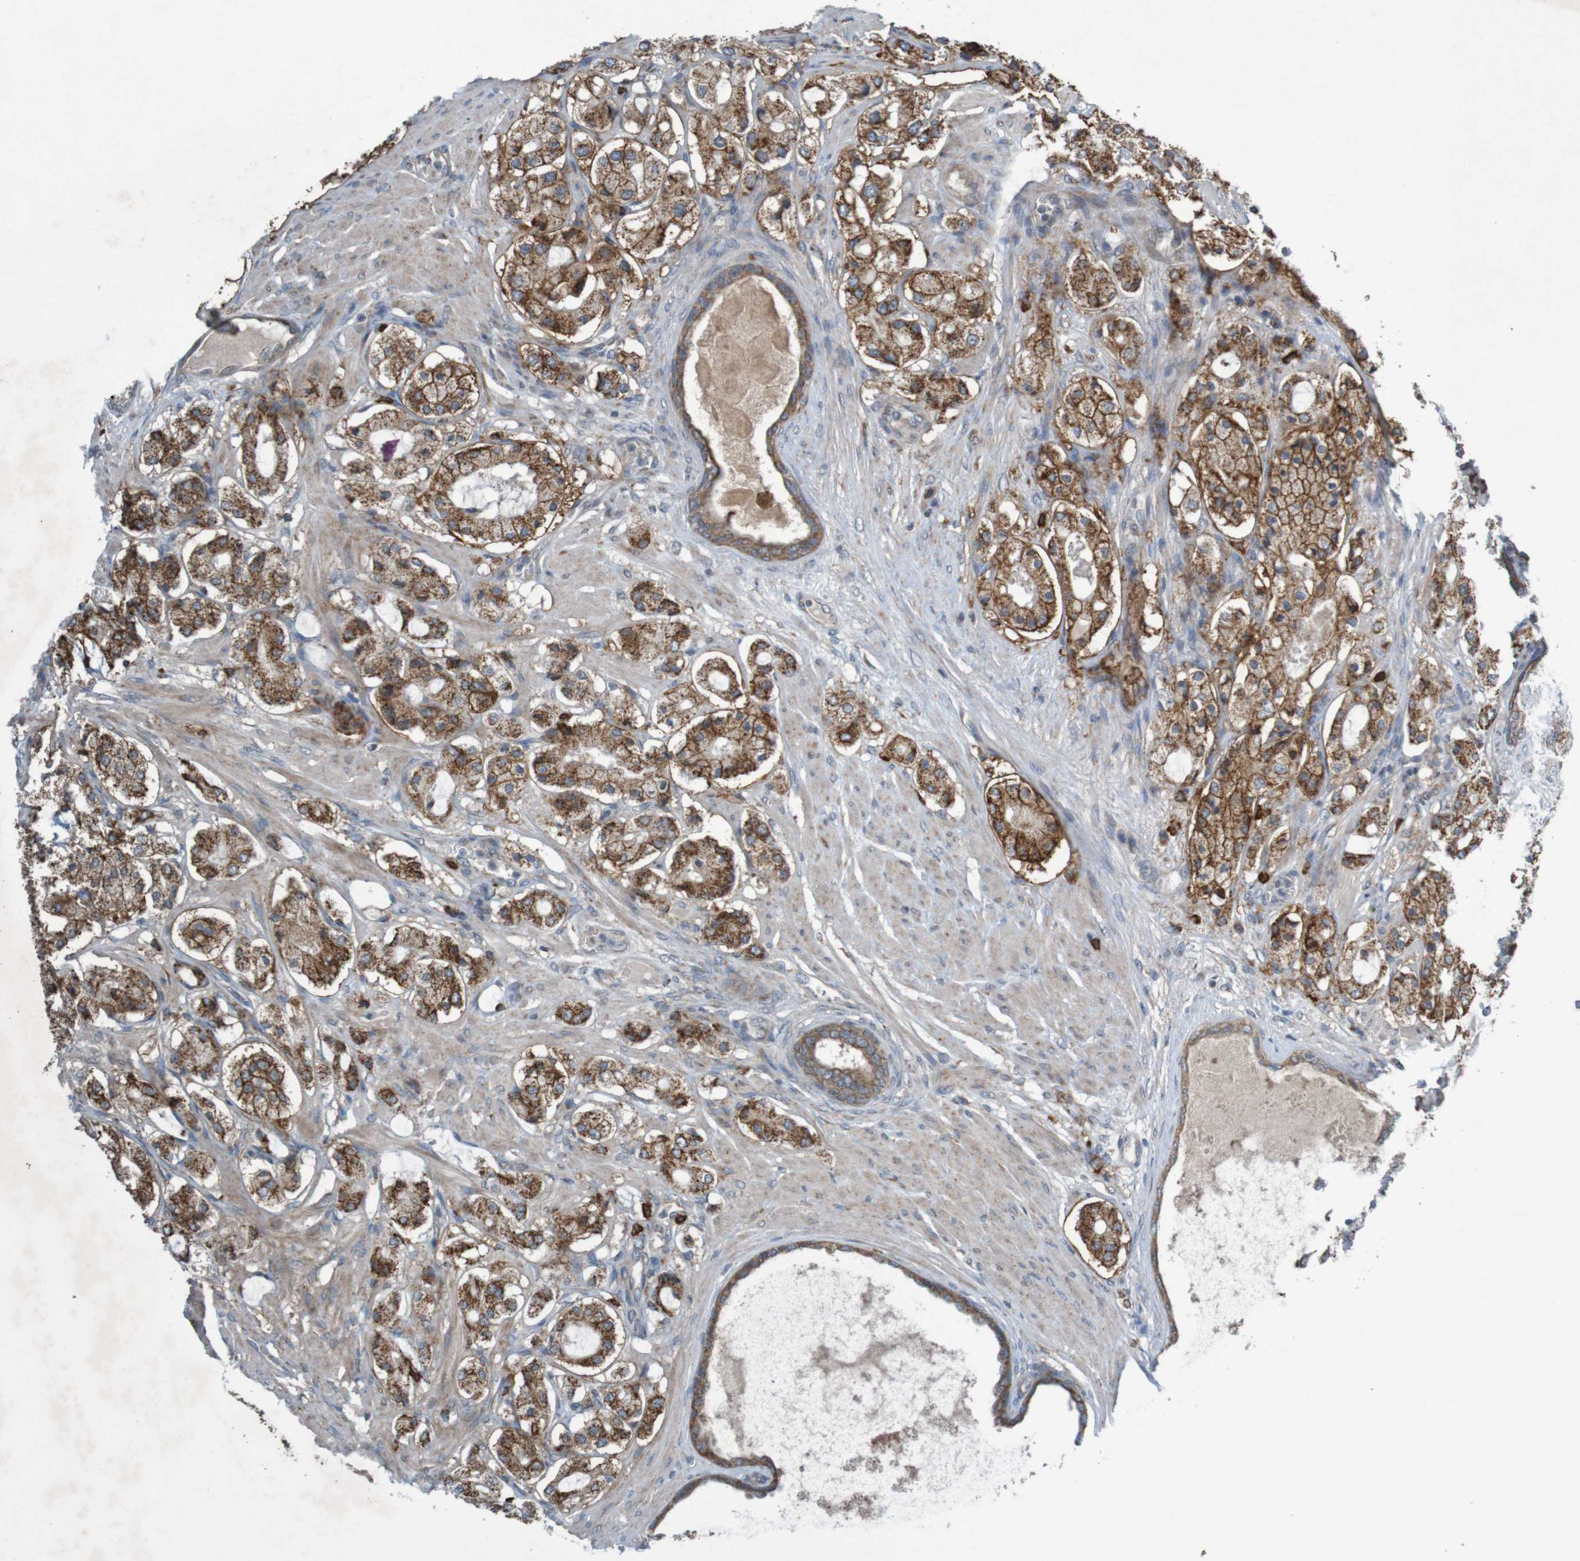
{"staining": {"intensity": "strong", "quantity": ">75%", "location": "cytoplasmic/membranous"}, "tissue": "prostate cancer", "cell_type": "Tumor cells", "image_type": "cancer", "snomed": [{"axis": "morphology", "description": "Adenocarcinoma, High grade"}, {"axis": "topography", "description": "Prostate"}], "caption": "The photomicrograph reveals a brown stain indicating the presence of a protein in the cytoplasmic/membranous of tumor cells in prostate cancer (adenocarcinoma (high-grade)).", "gene": "B3GAT2", "patient": {"sex": "male", "age": 65}}